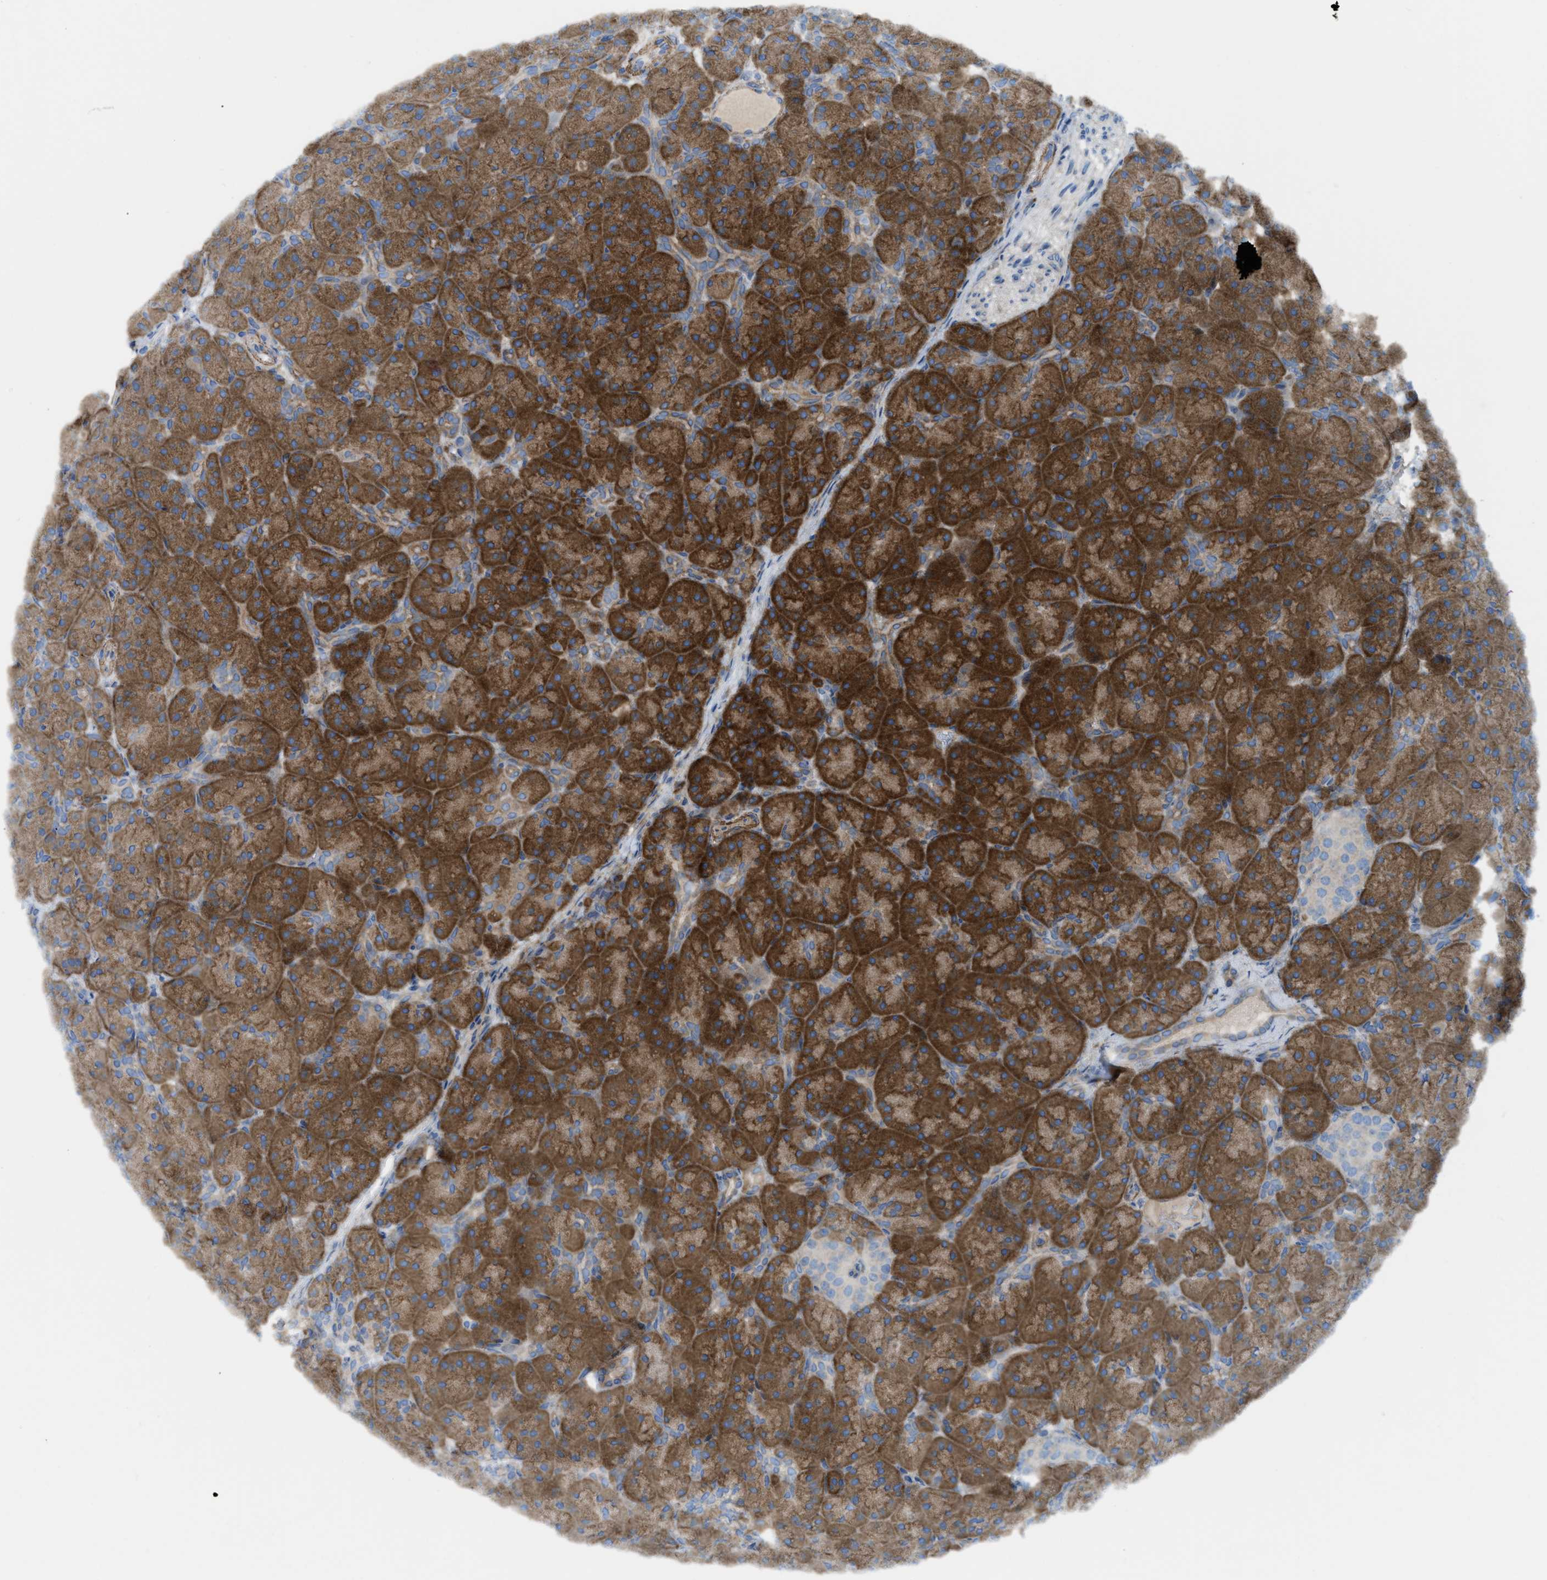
{"staining": {"intensity": "strong", "quantity": ">75%", "location": "cytoplasmic/membranous"}, "tissue": "pancreas", "cell_type": "Exocrine glandular cells", "image_type": "normal", "snomed": [{"axis": "morphology", "description": "Normal tissue, NOS"}, {"axis": "topography", "description": "Pancreas"}], "caption": "High-power microscopy captured an immunohistochemistry photomicrograph of benign pancreas, revealing strong cytoplasmic/membranous expression in approximately >75% of exocrine glandular cells. Using DAB (brown) and hematoxylin (blue) stains, captured at high magnification using brightfield microscopy.", "gene": "BMPR1A", "patient": {"sex": "male", "age": 66}}